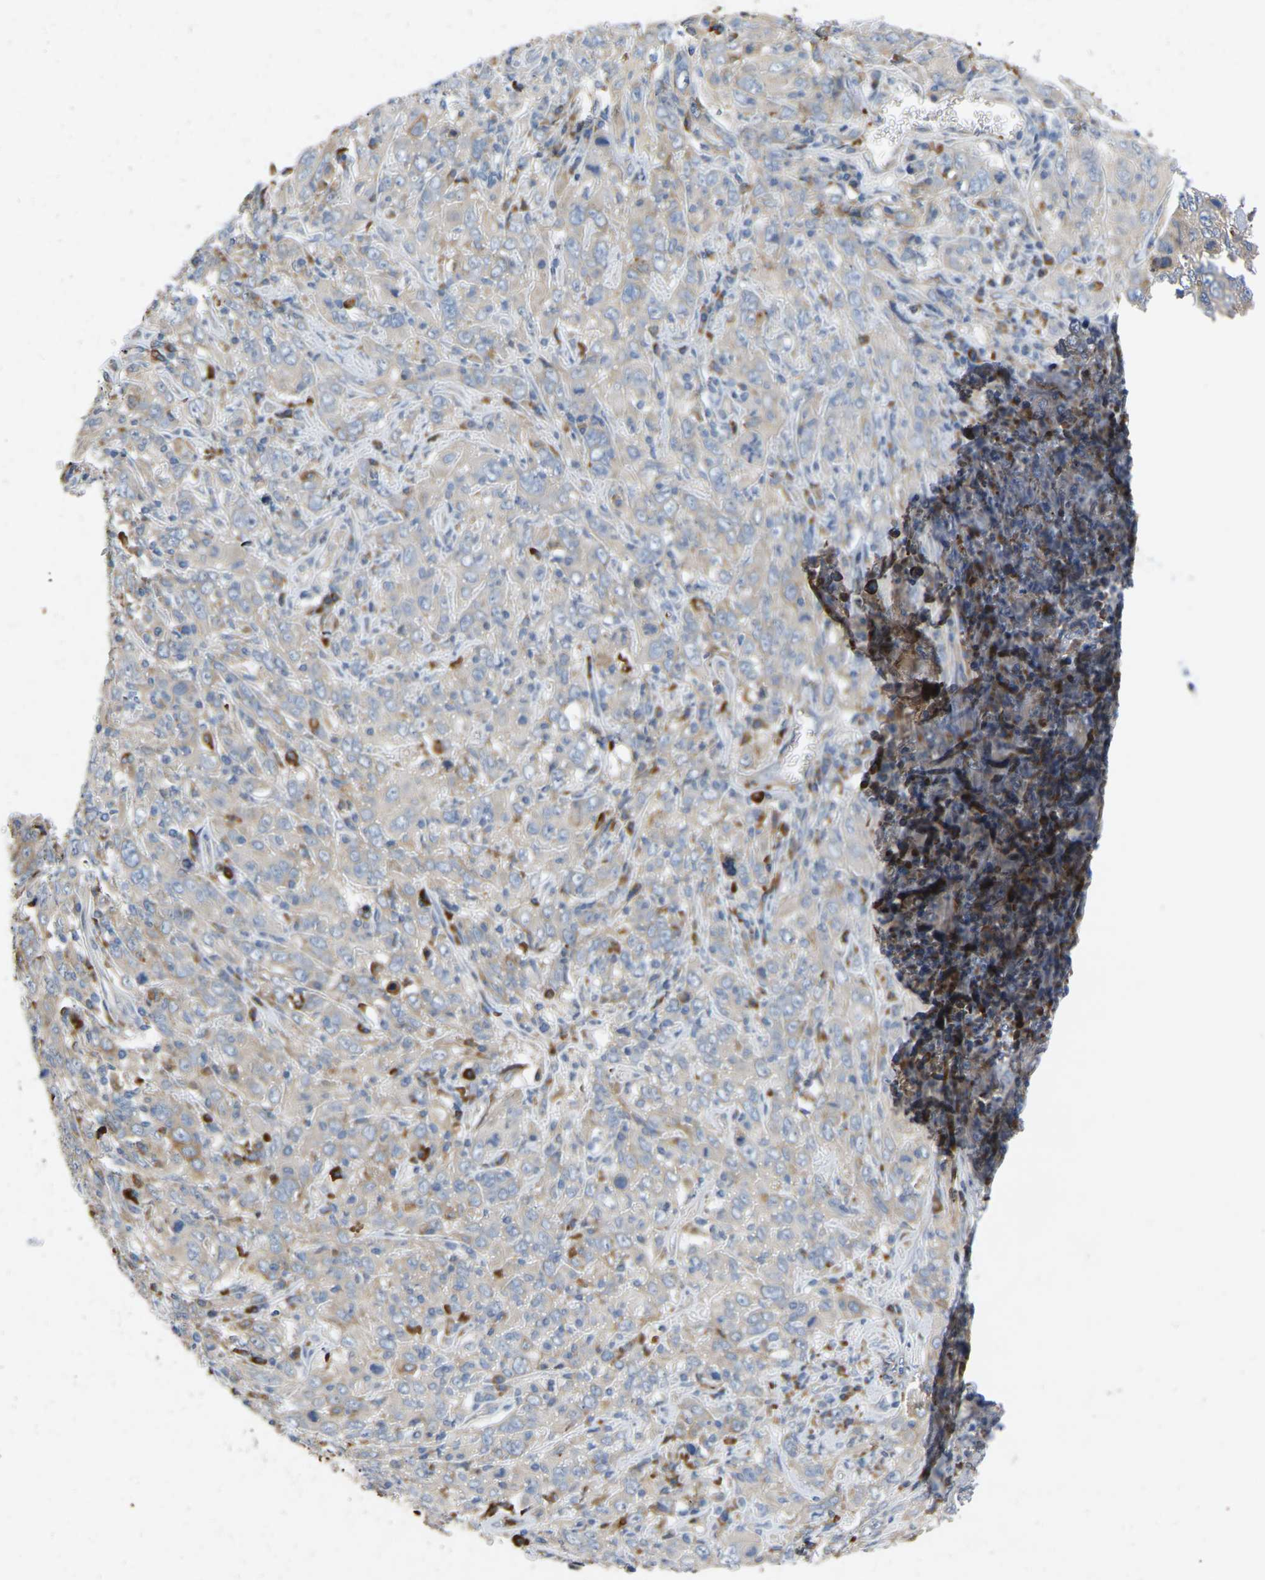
{"staining": {"intensity": "negative", "quantity": "none", "location": "none"}, "tissue": "cervical cancer", "cell_type": "Tumor cells", "image_type": "cancer", "snomed": [{"axis": "morphology", "description": "Squamous cell carcinoma, NOS"}, {"axis": "topography", "description": "Cervix"}], "caption": "Immunohistochemical staining of human cervical cancer (squamous cell carcinoma) displays no significant positivity in tumor cells.", "gene": "RHEB", "patient": {"sex": "female", "age": 46}}